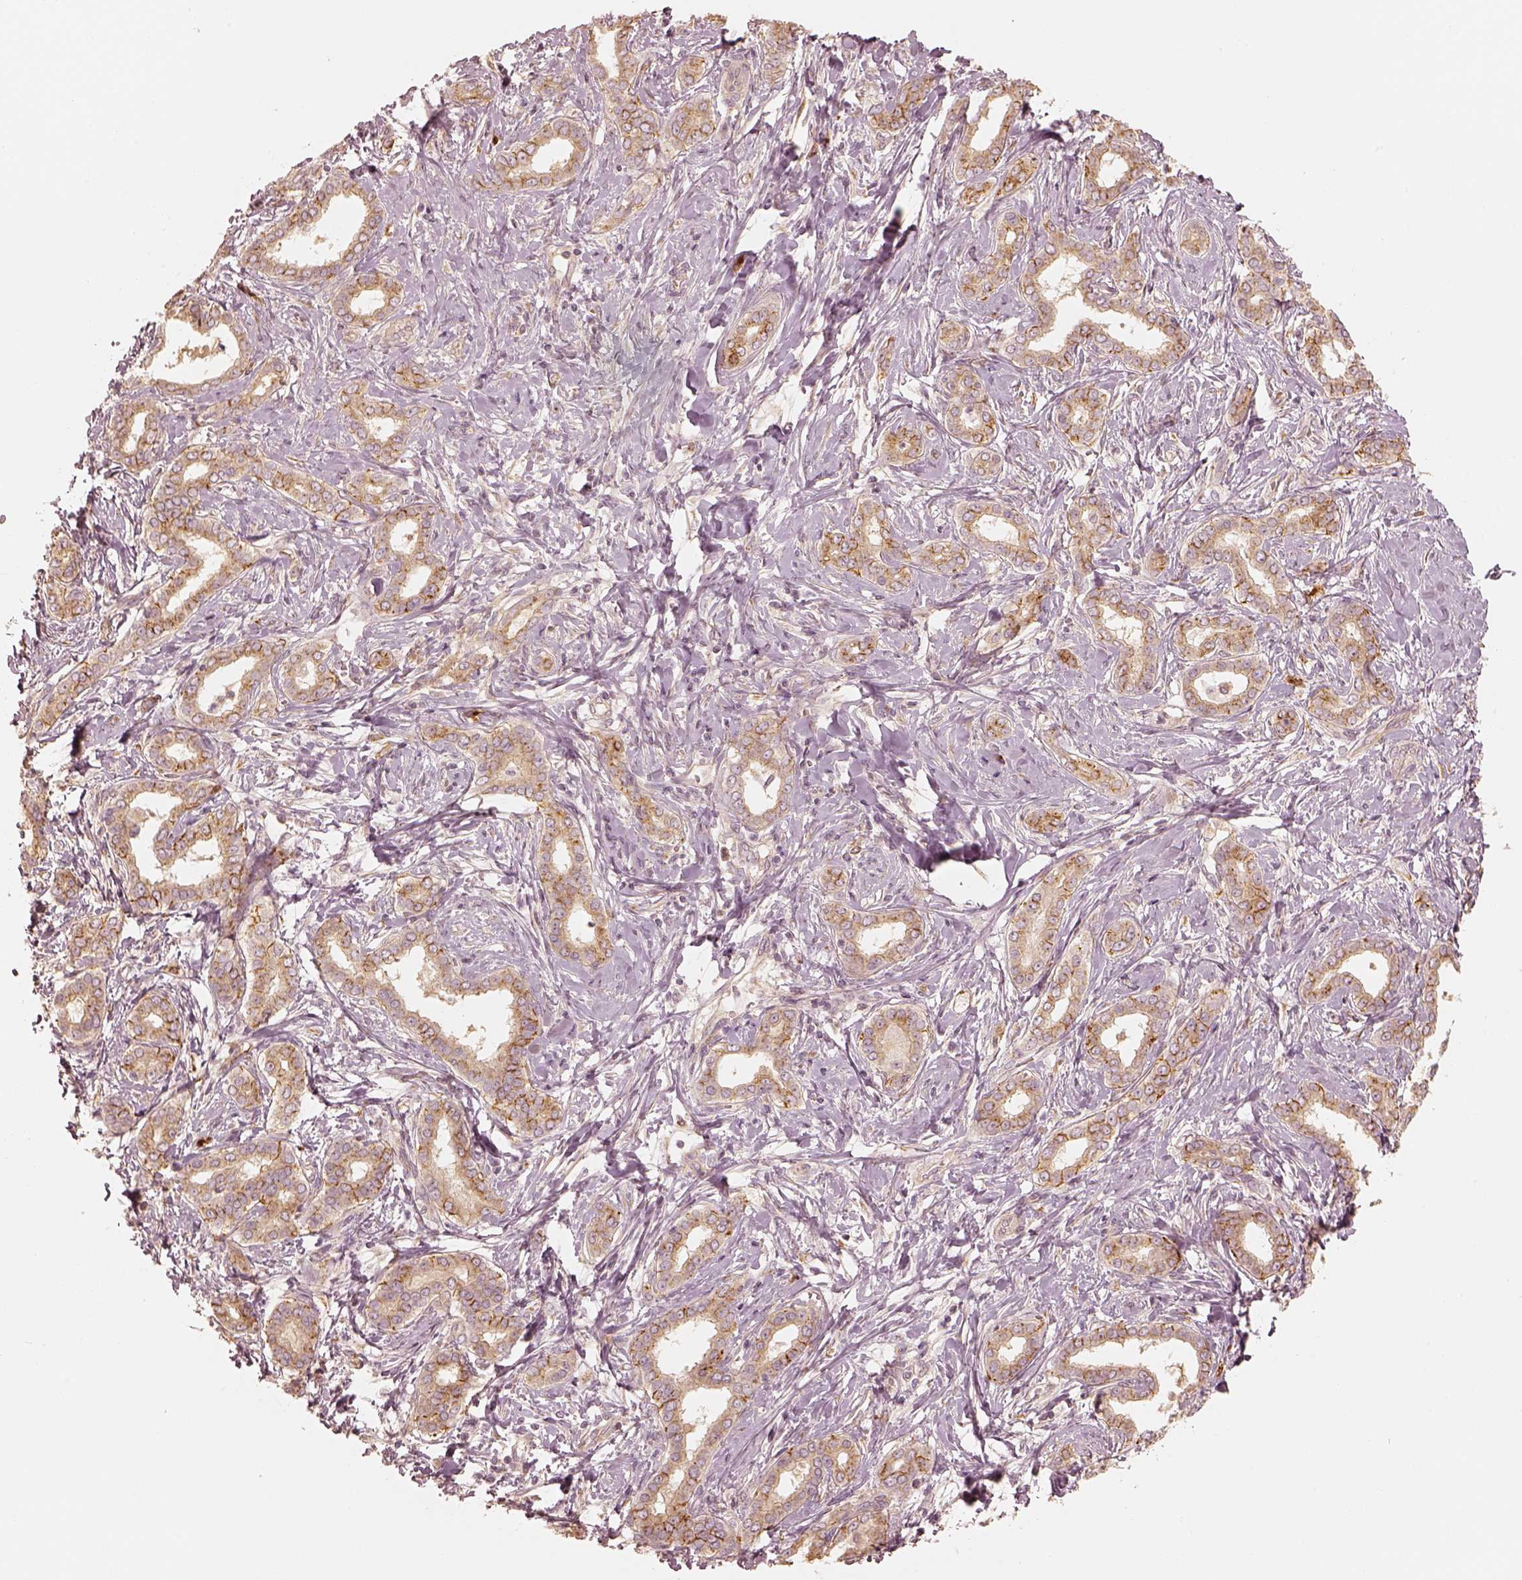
{"staining": {"intensity": "moderate", "quantity": ">75%", "location": "cytoplasmic/membranous"}, "tissue": "liver cancer", "cell_type": "Tumor cells", "image_type": "cancer", "snomed": [{"axis": "morphology", "description": "Cholangiocarcinoma"}, {"axis": "topography", "description": "Liver"}], "caption": "Immunohistochemical staining of human cholangiocarcinoma (liver) reveals medium levels of moderate cytoplasmic/membranous expression in approximately >75% of tumor cells. (Brightfield microscopy of DAB IHC at high magnification).", "gene": "GORASP2", "patient": {"sex": "female", "age": 47}}